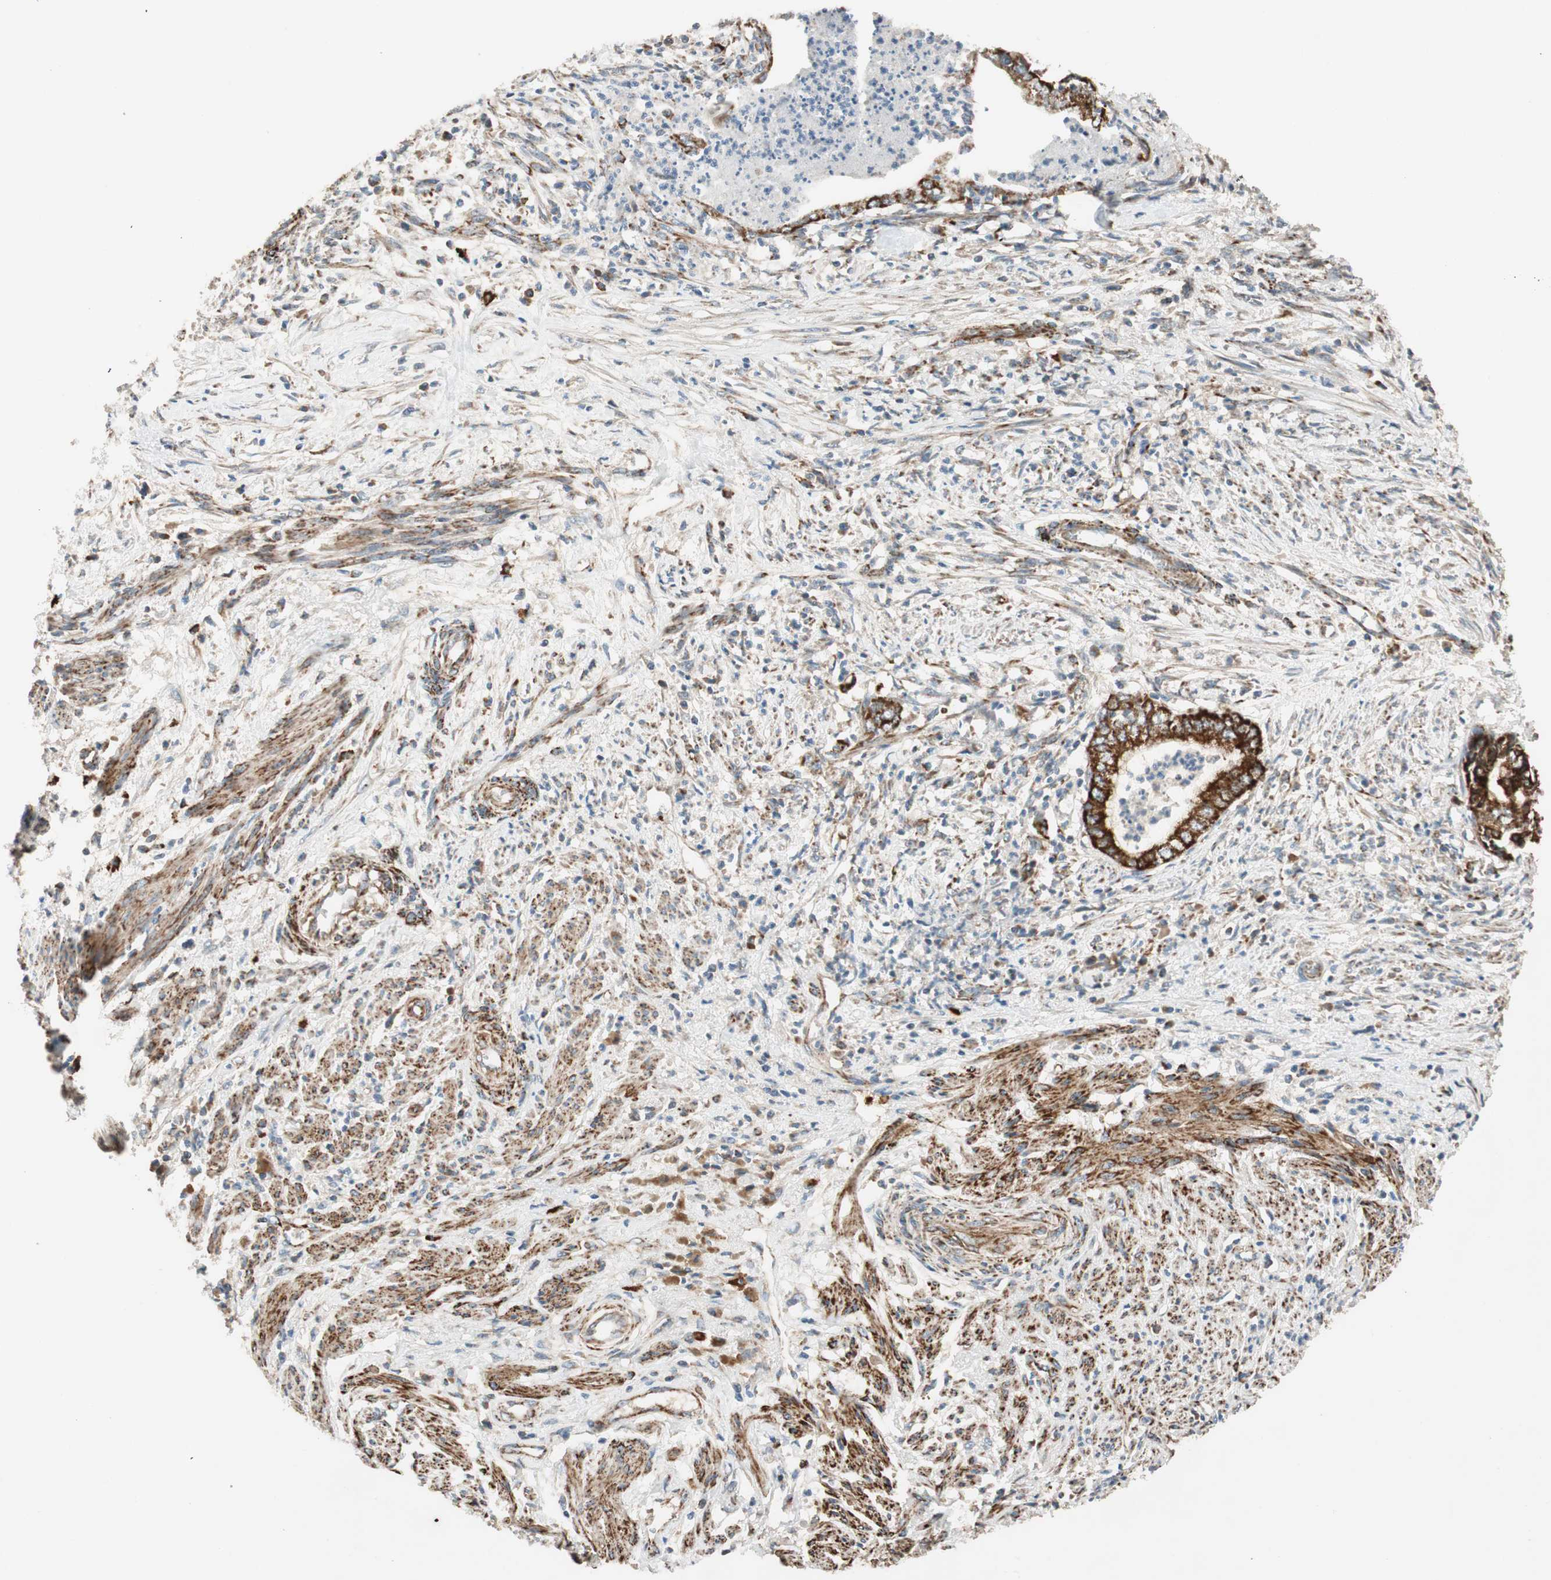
{"staining": {"intensity": "strong", "quantity": ">75%", "location": "cytoplasmic/membranous"}, "tissue": "endometrial cancer", "cell_type": "Tumor cells", "image_type": "cancer", "snomed": [{"axis": "morphology", "description": "Necrosis, NOS"}, {"axis": "morphology", "description": "Adenocarcinoma, NOS"}, {"axis": "topography", "description": "Endometrium"}], "caption": "Immunohistochemical staining of endometrial cancer displays strong cytoplasmic/membranous protein expression in approximately >75% of tumor cells.", "gene": "AKAP1", "patient": {"sex": "female", "age": 79}}